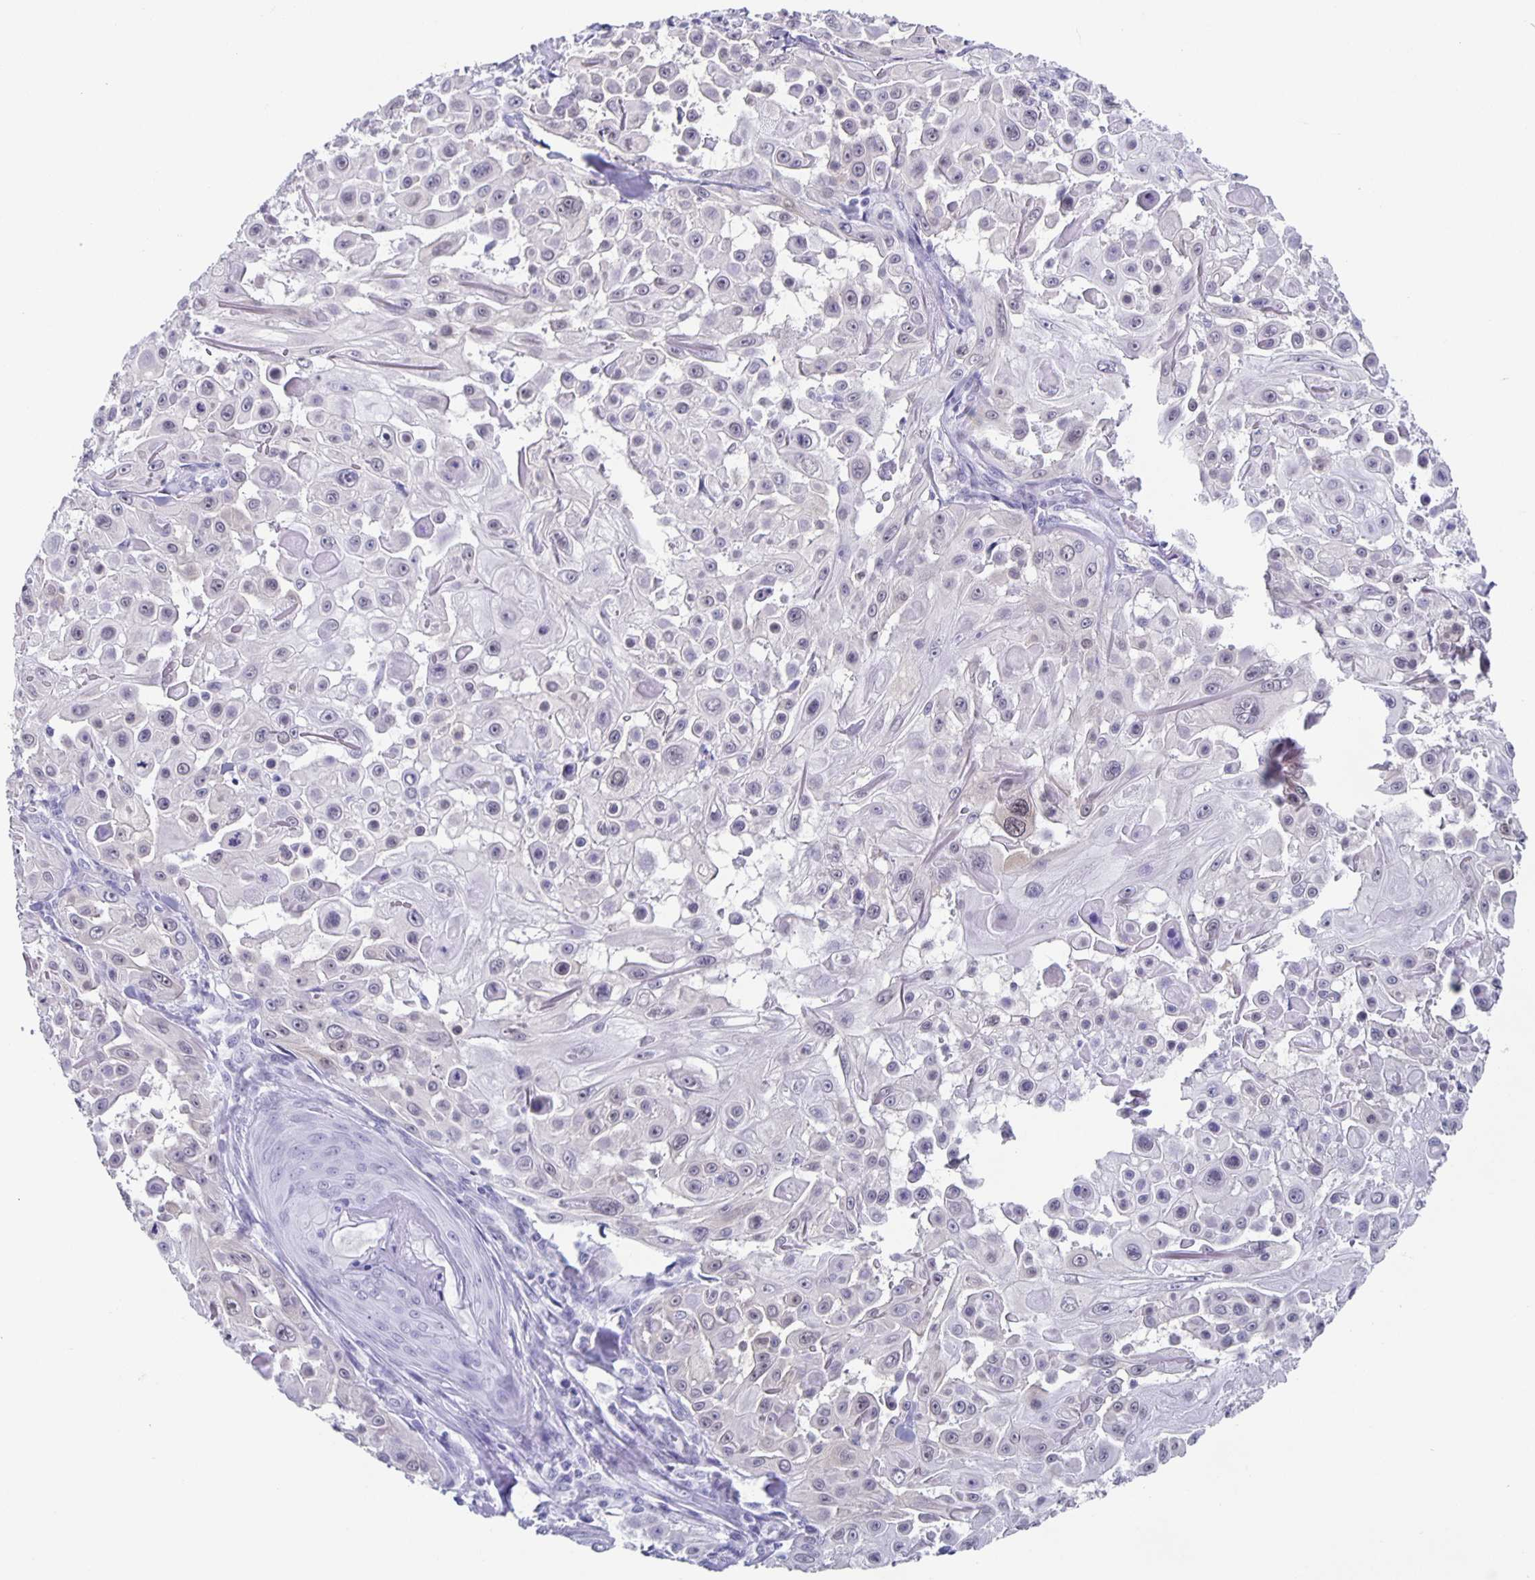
{"staining": {"intensity": "negative", "quantity": "none", "location": "none"}, "tissue": "skin cancer", "cell_type": "Tumor cells", "image_type": "cancer", "snomed": [{"axis": "morphology", "description": "Squamous cell carcinoma, NOS"}, {"axis": "topography", "description": "Skin"}], "caption": "Tumor cells are negative for brown protein staining in skin cancer (squamous cell carcinoma). (Immunohistochemistry, brightfield microscopy, high magnification).", "gene": "TPPP", "patient": {"sex": "male", "age": 91}}